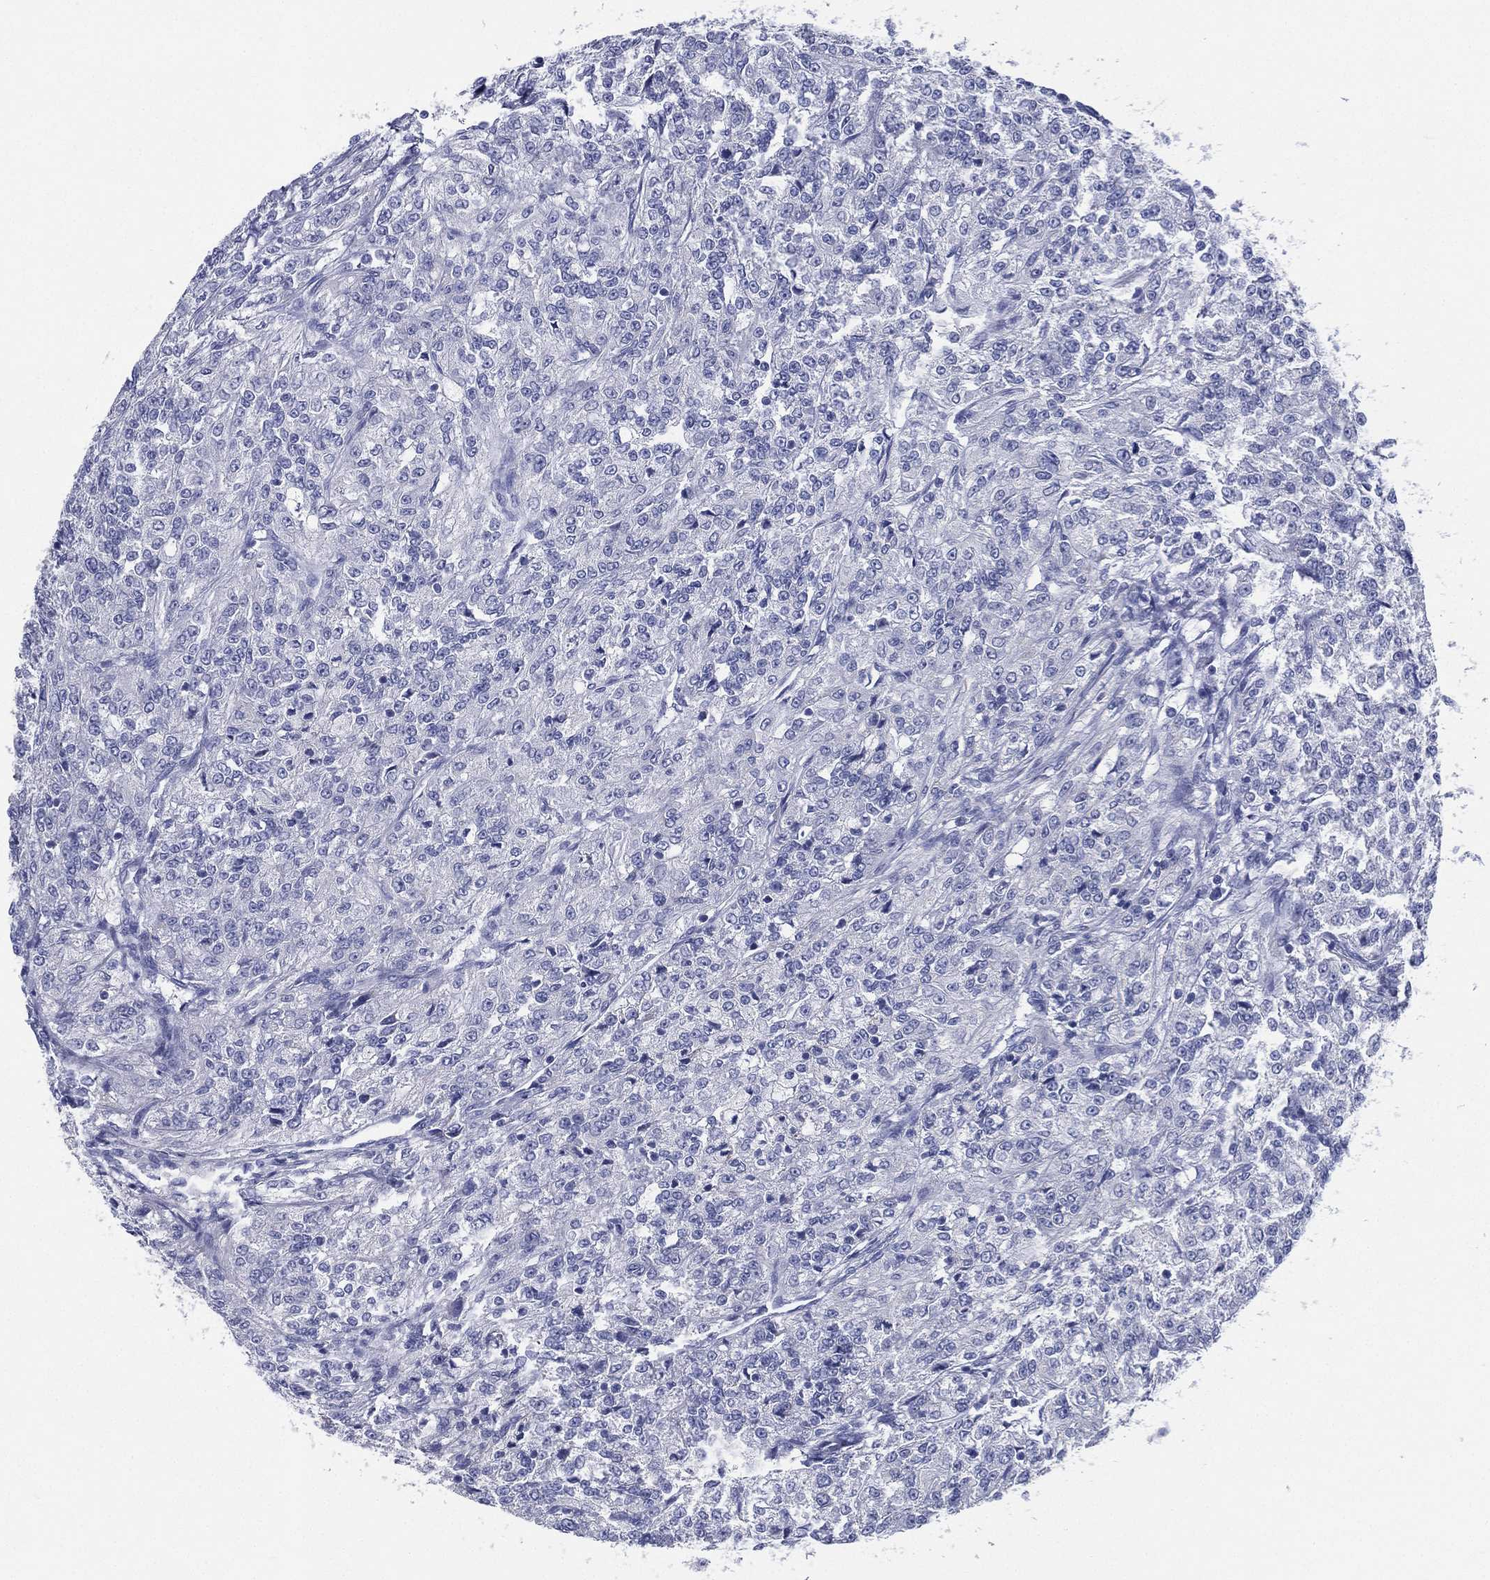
{"staining": {"intensity": "negative", "quantity": "none", "location": "none"}, "tissue": "renal cancer", "cell_type": "Tumor cells", "image_type": "cancer", "snomed": [{"axis": "morphology", "description": "Adenocarcinoma, NOS"}, {"axis": "topography", "description": "Kidney"}], "caption": "IHC micrograph of adenocarcinoma (renal) stained for a protein (brown), which exhibits no positivity in tumor cells.", "gene": "RSPH4A", "patient": {"sex": "female", "age": 63}}